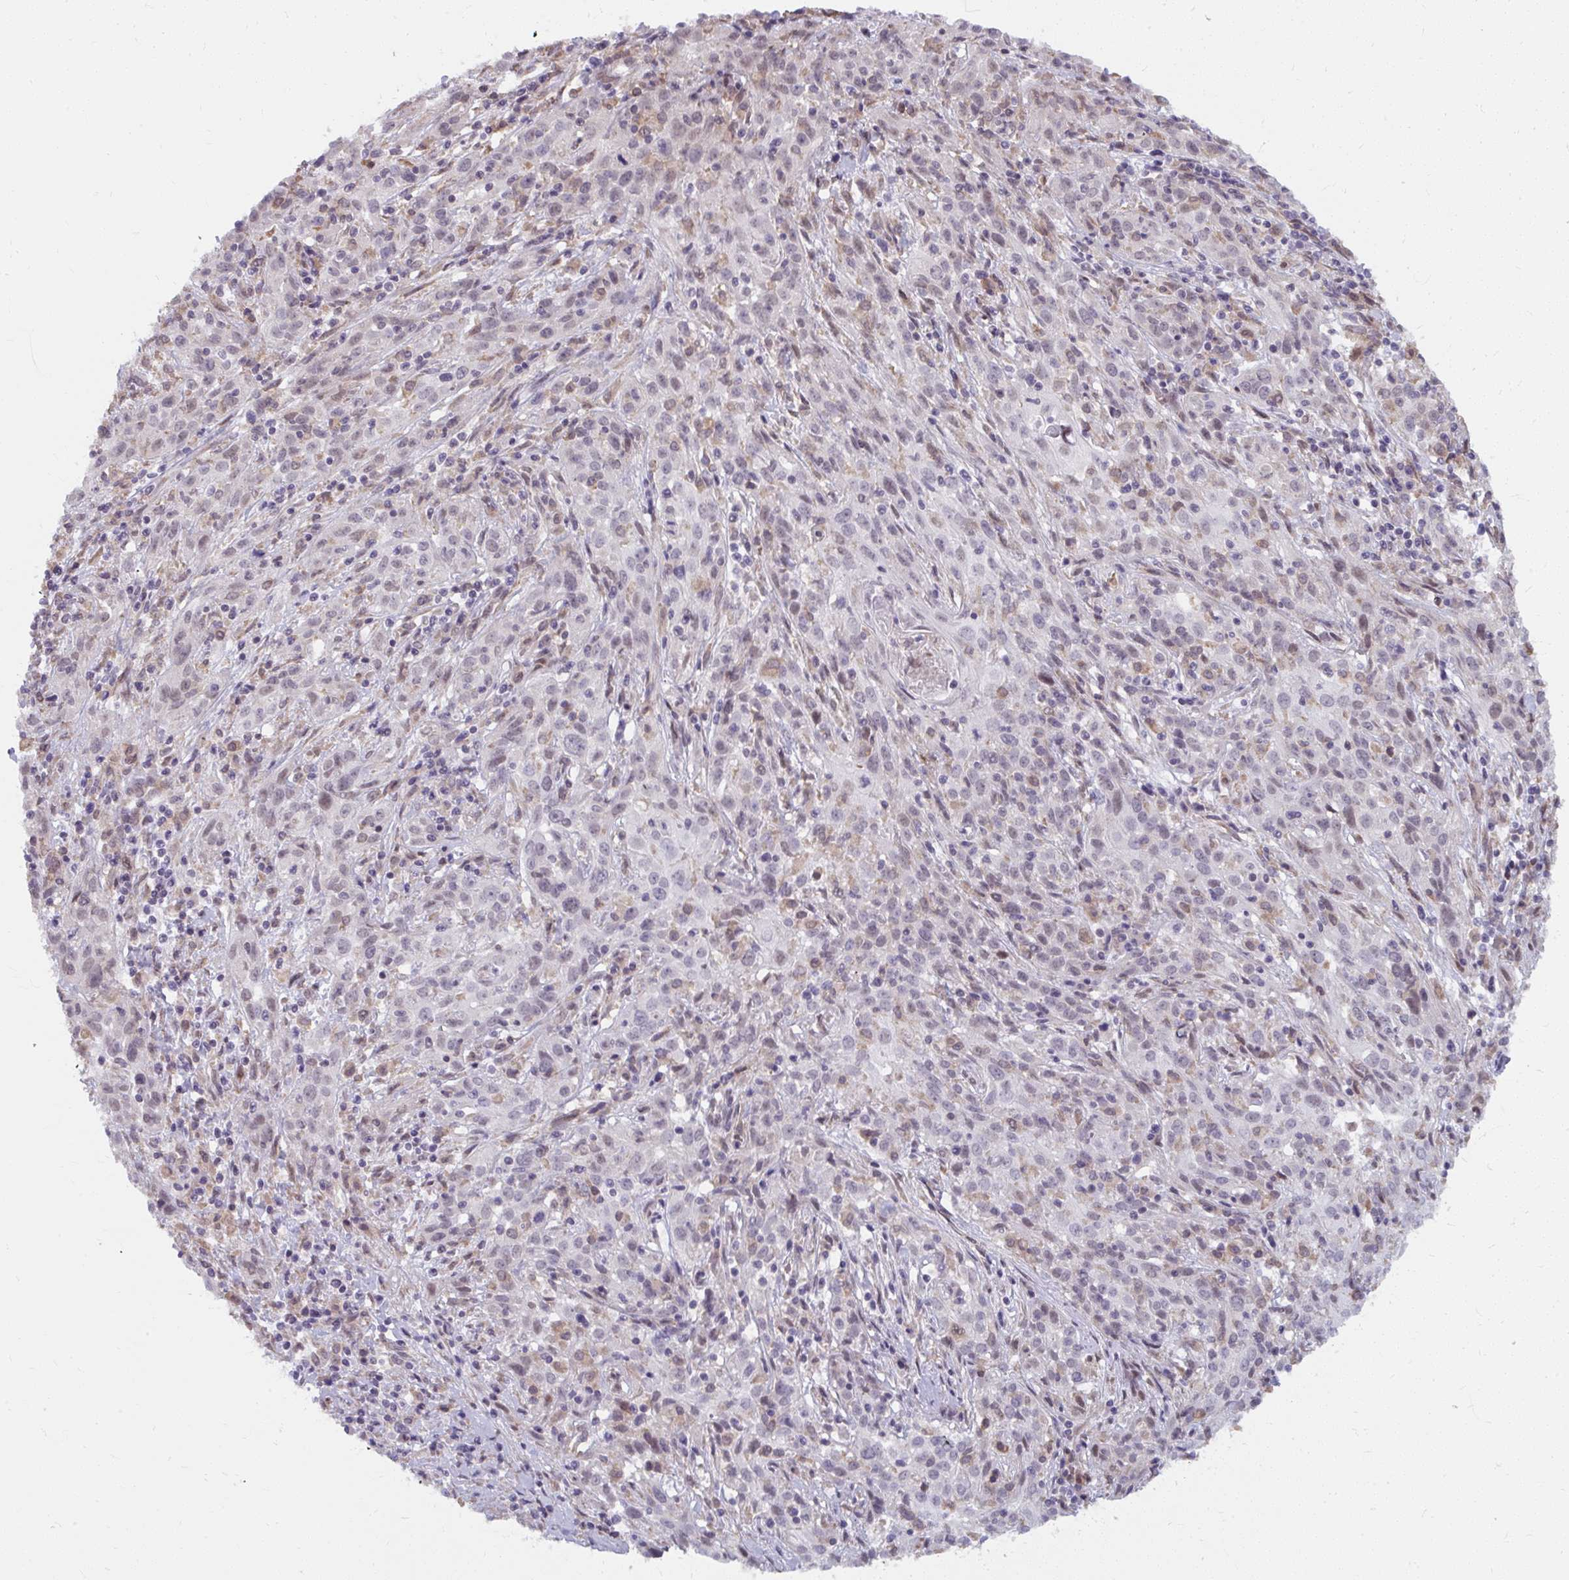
{"staining": {"intensity": "negative", "quantity": "none", "location": "none"}, "tissue": "cervical cancer", "cell_type": "Tumor cells", "image_type": "cancer", "snomed": [{"axis": "morphology", "description": "Squamous cell carcinoma, NOS"}, {"axis": "topography", "description": "Cervix"}], "caption": "This is a histopathology image of immunohistochemistry staining of cervical cancer (squamous cell carcinoma), which shows no positivity in tumor cells.", "gene": "NMNAT1", "patient": {"sex": "female", "age": 57}}